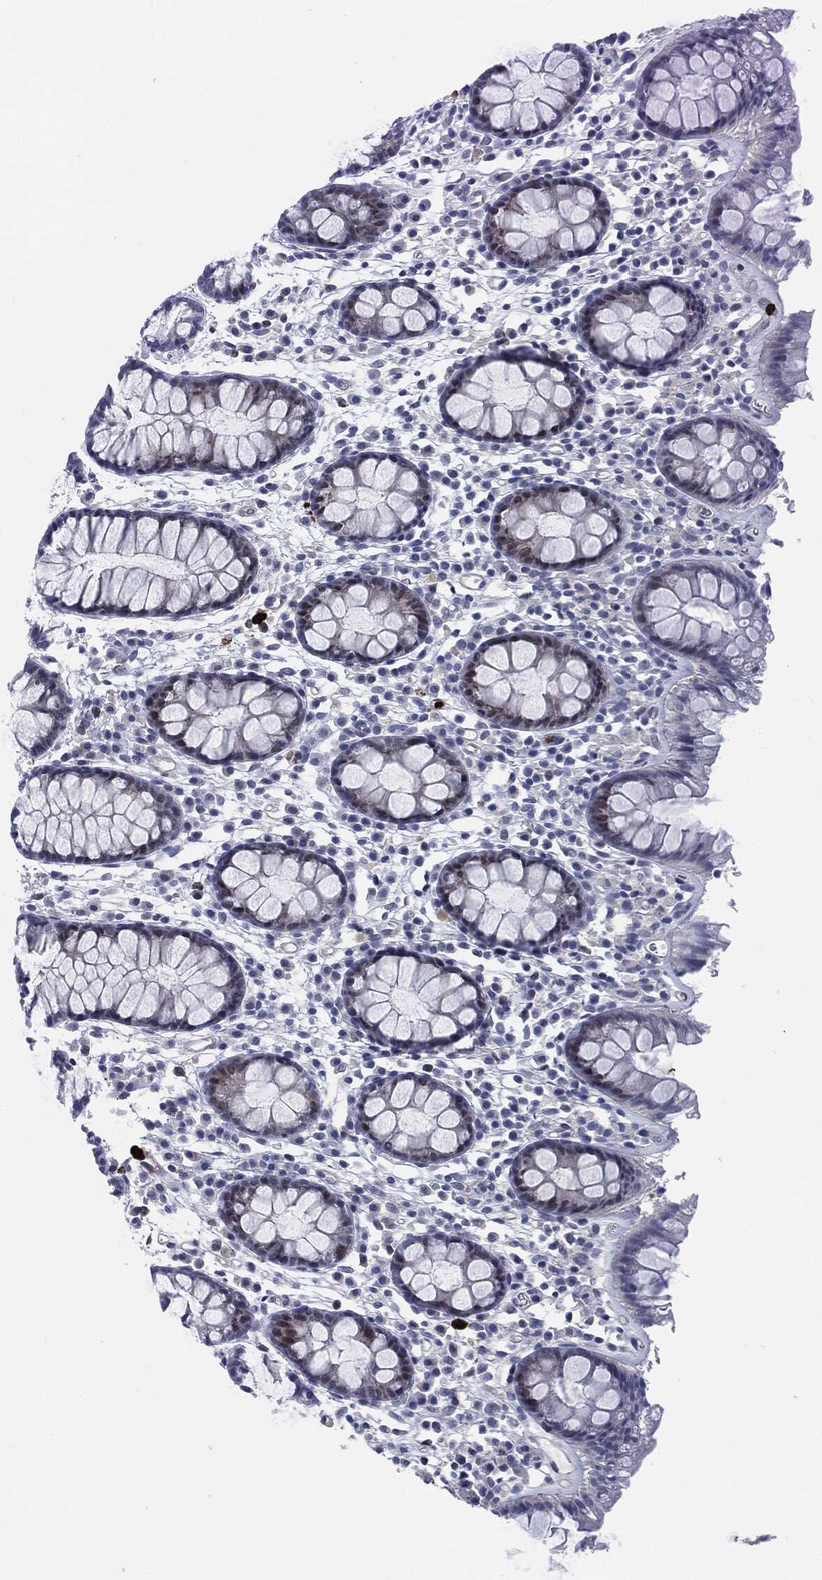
{"staining": {"intensity": "negative", "quantity": "none", "location": "none"}, "tissue": "colon", "cell_type": "Endothelial cells", "image_type": "normal", "snomed": [{"axis": "morphology", "description": "Normal tissue, NOS"}, {"axis": "topography", "description": "Colon"}], "caption": "High power microscopy histopathology image of an immunohistochemistry photomicrograph of normal colon, revealing no significant expression in endothelial cells. (Immunohistochemistry, brightfield microscopy, high magnification).", "gene": "MPO", "patient": {"sex": "male", "age": 76}}